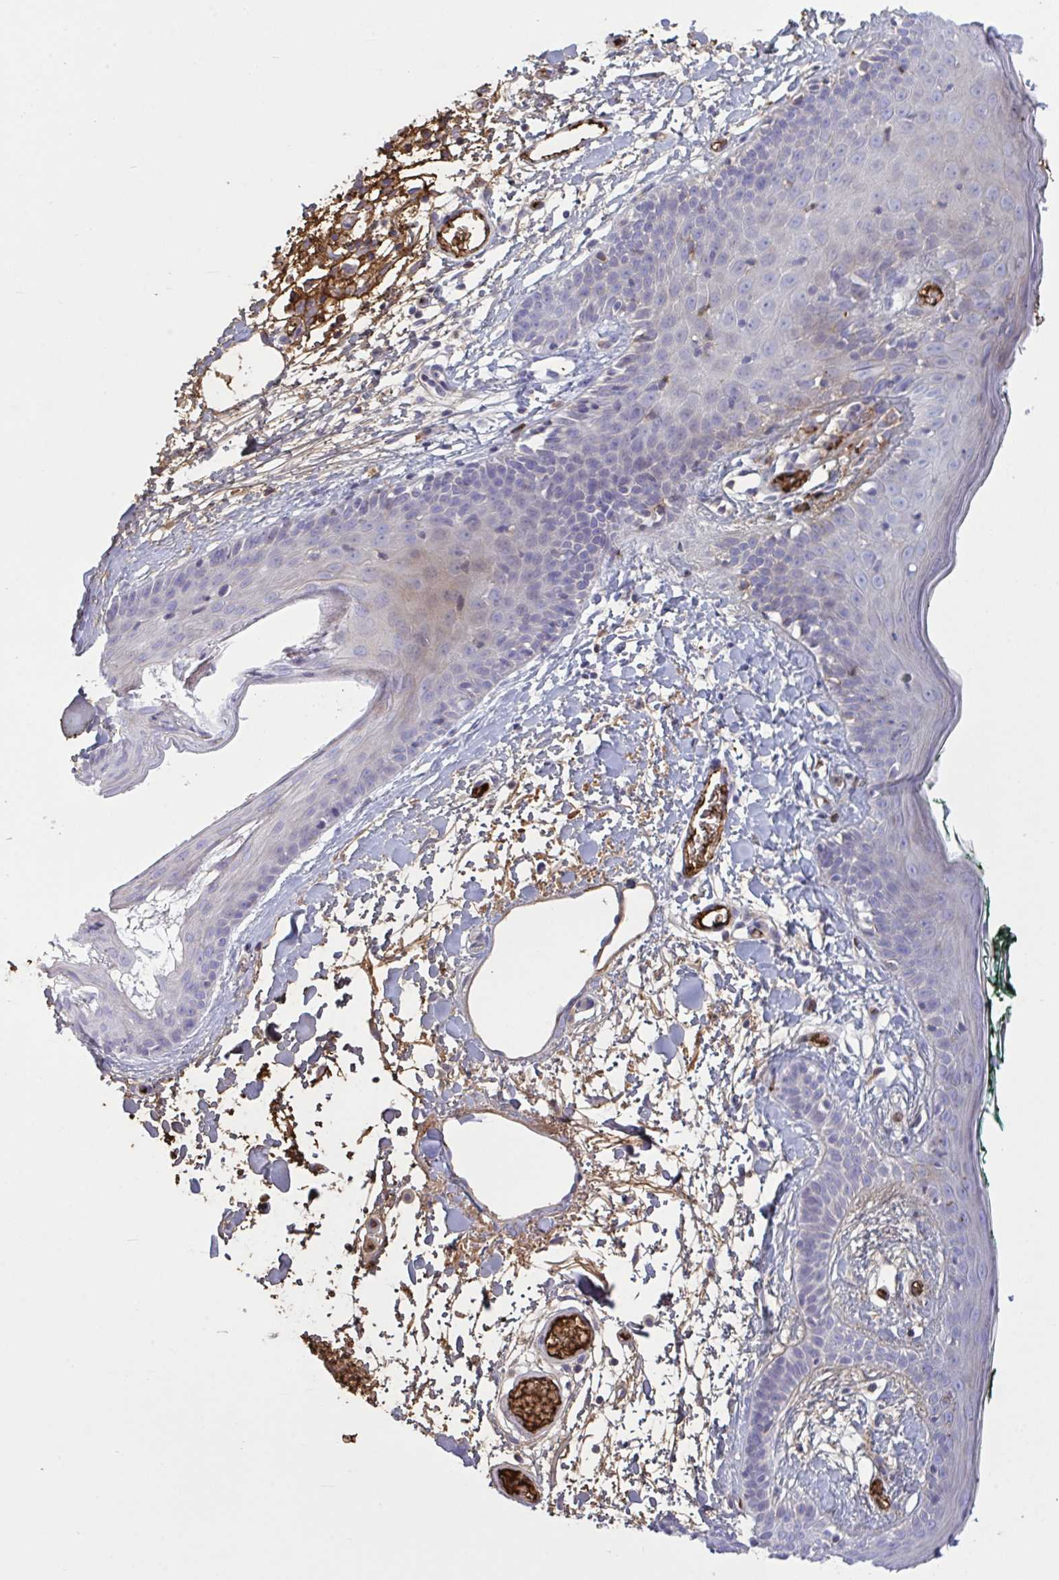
{"staining": {"intensity": "negative", "quantity": "none", "location": "none"}, "tissue": "skin", "cell_type": "Fibroblasts", "image_type": "normal", "snomed": [{"axis": "morphology", "description": "Normal tissue, NOS"}, {"axis": "topography", "description": "Skin"}], "caption": "DAB (3,3'-diaminobenzidine) immunohistochemical staining of normal skin displays no significant staining in fibroblasts. The staining is performed using DAB brown chromogen with nuclei counter-stained in using hematoxylin.", "gene": "IL1R1", "patient": {"sex": "male", "age": 79}}